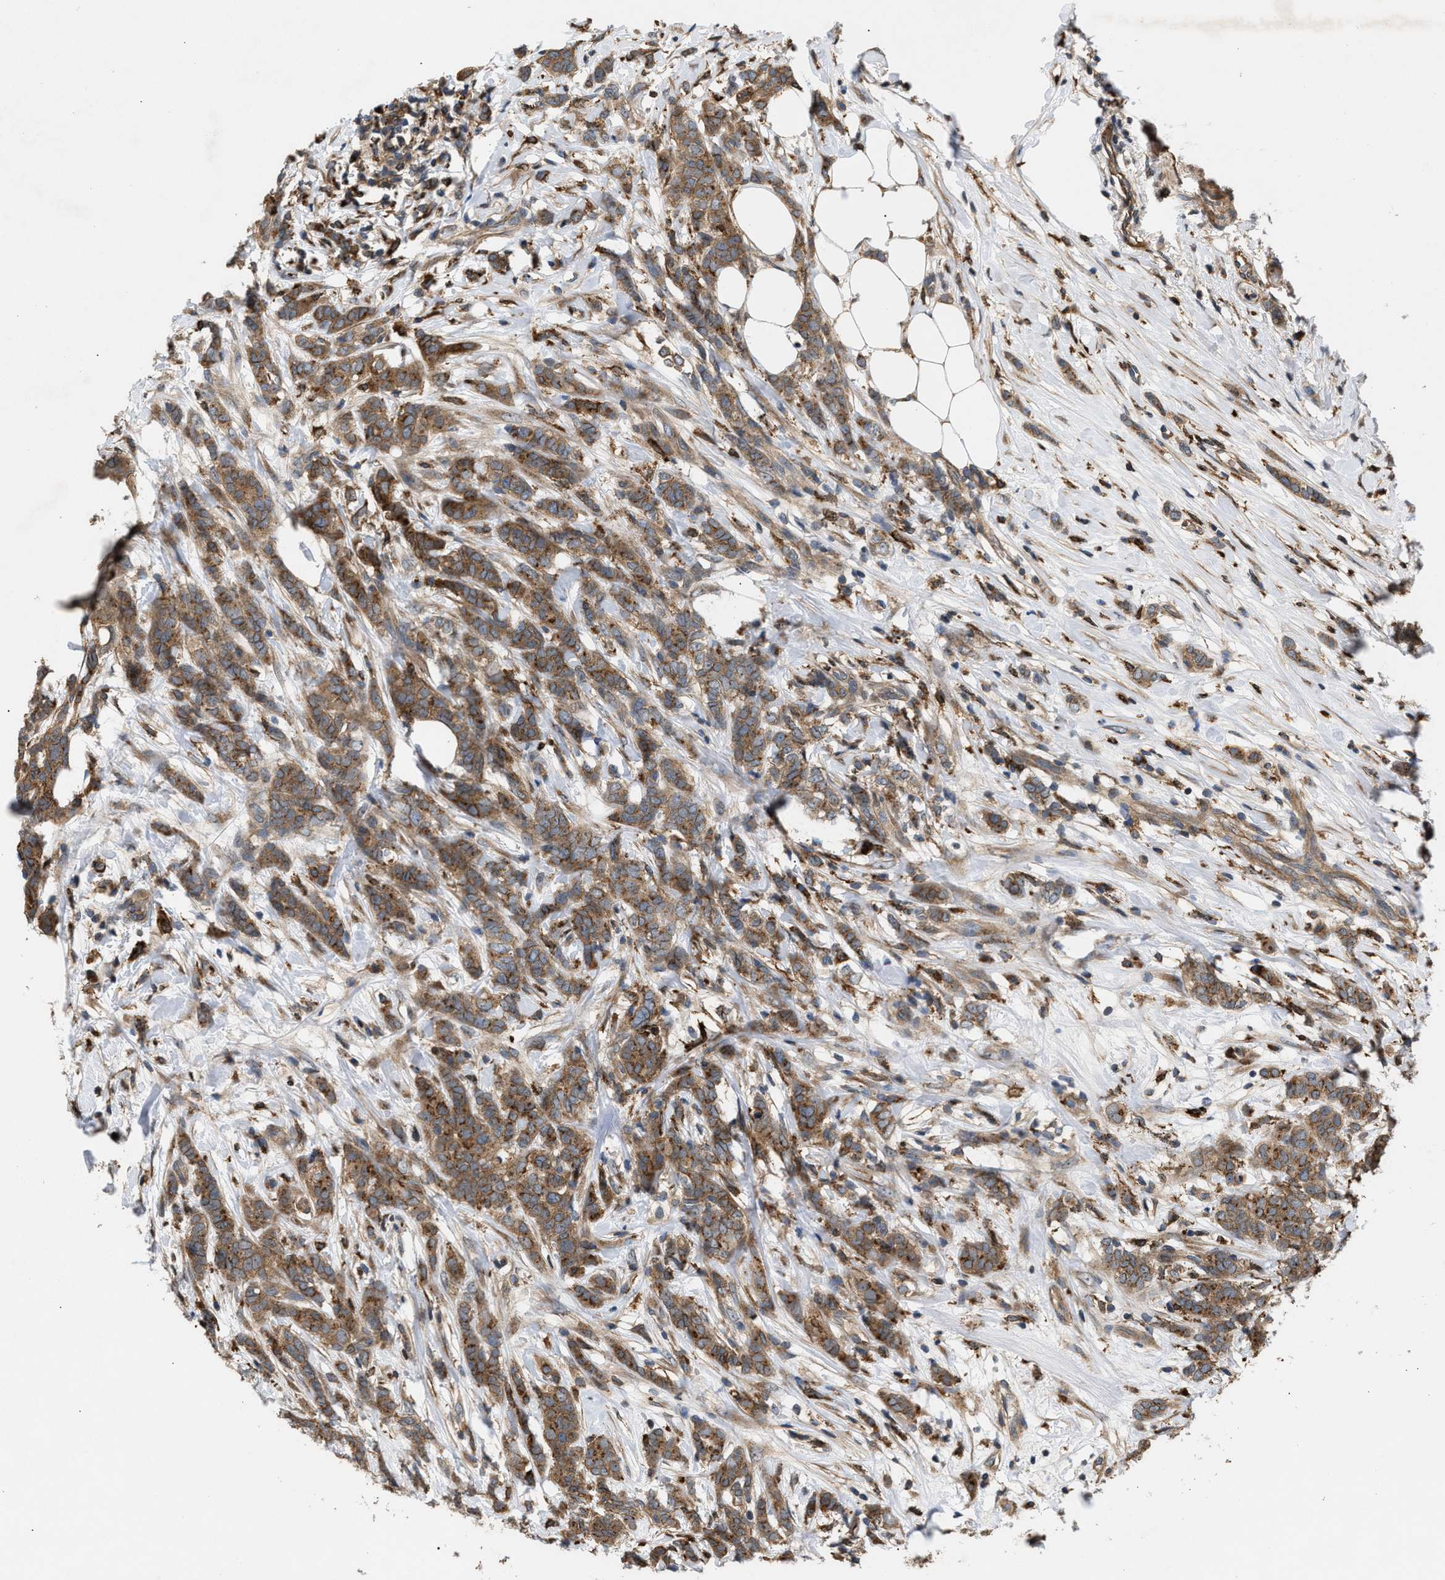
{"staining": {"intensity": "moderate", "quantity": ">75%", "location": "cytoplasmic/membranous"}, "tissue": "breast cancer", "cell_type": "Tumor cells", "image_type": "cancer", "snomed": [{"axis": "morphology", "description": "Lobular carcinoma"}, {"axis": "topography", "description": "Skin"}, {"axis": "topography", "description": "Breast"}], "caption": "Immunohistochemical staining of breast cancer demonstrates moderate cytoplasmic/membranous protein staining in about >75% of tumor cells.", "gene": "GCC1", "patient": {"sex": "female", "age": 46}}